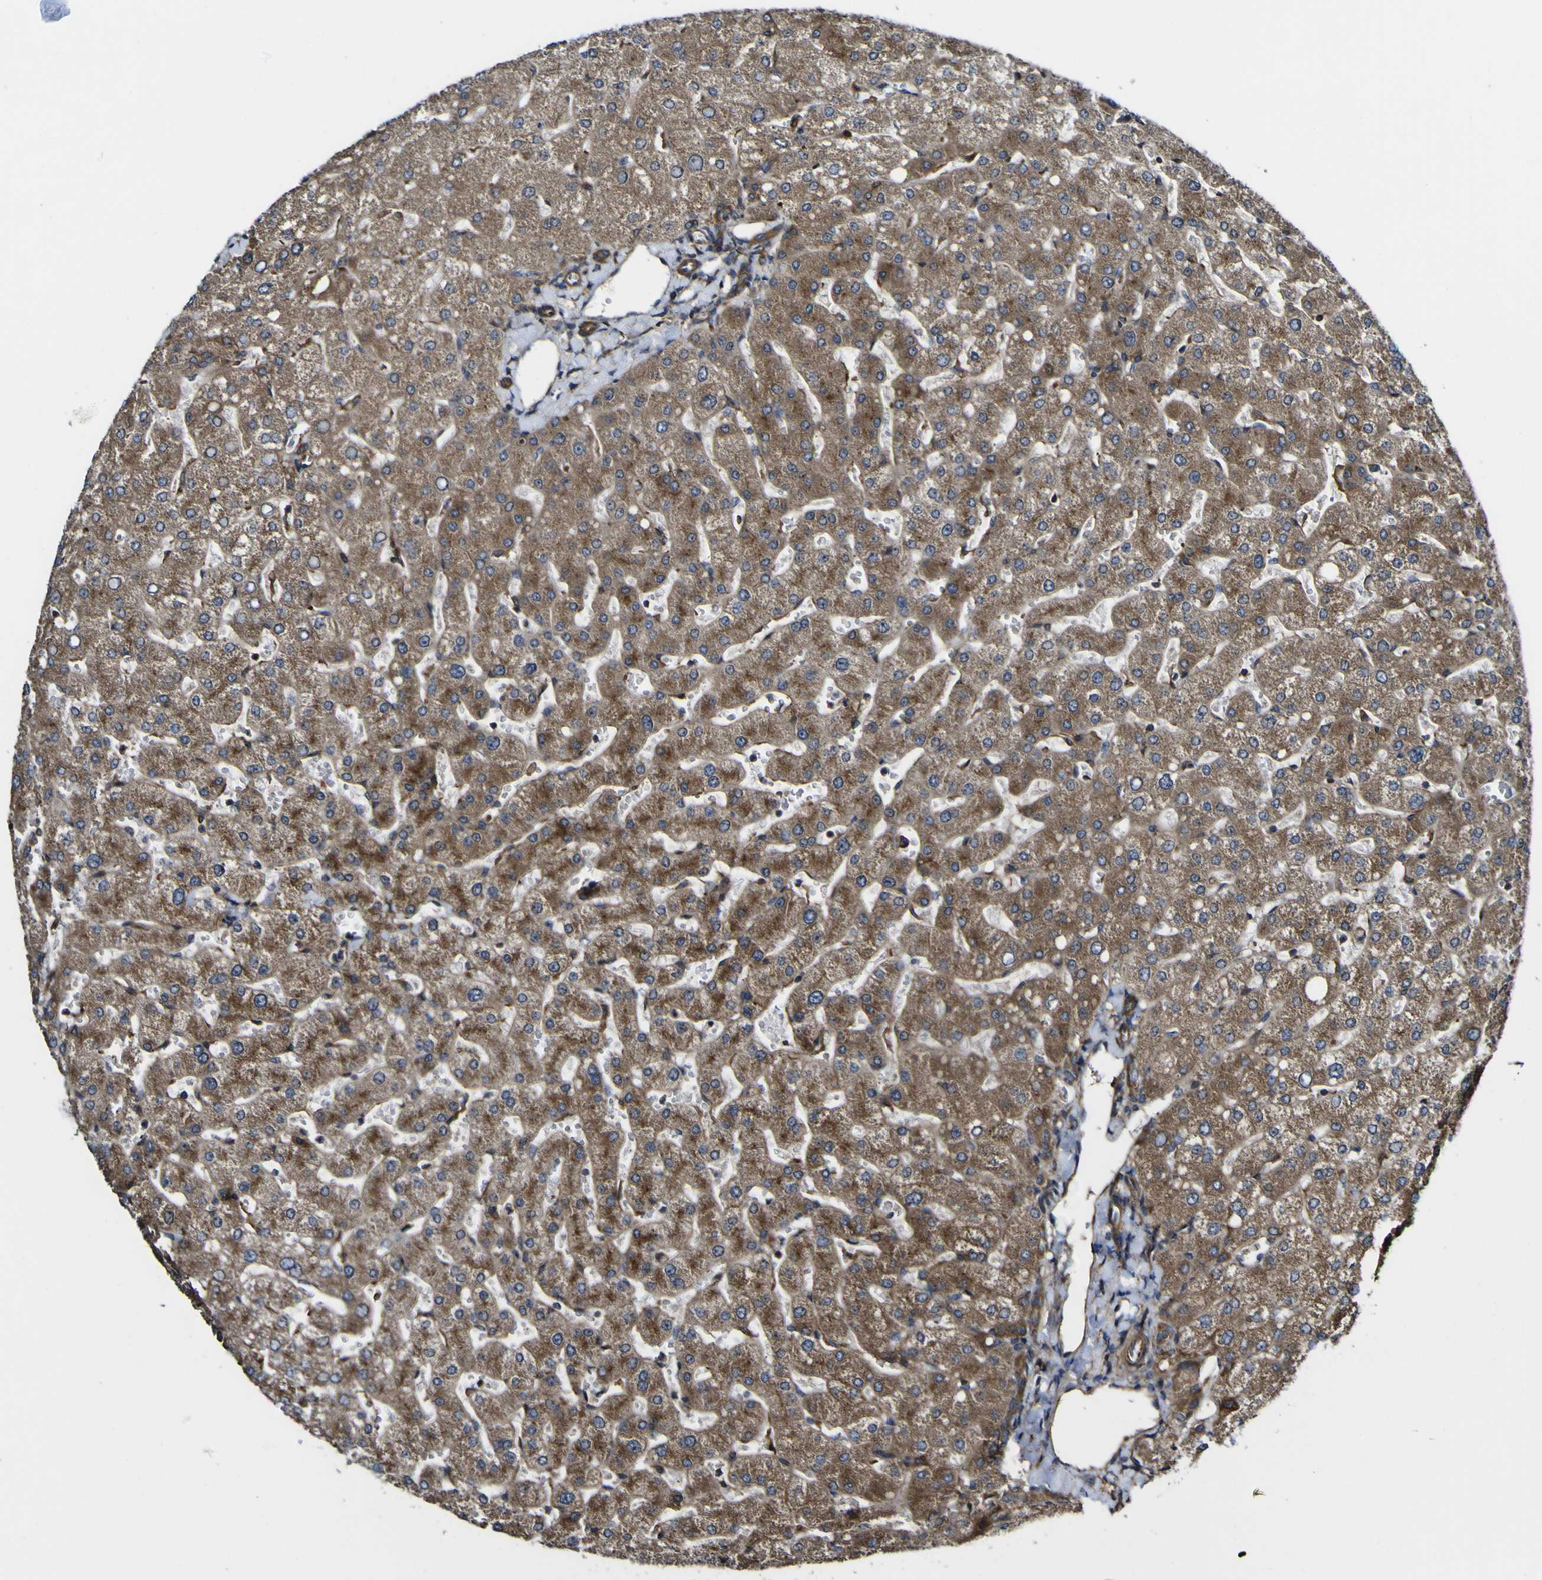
{"staining": {"intensity": "strong", "quantity": ">75%", "location": "cytoplasmic/membranous"}, "tissue": "liver", "cell_type": "Cholangiocytes", "image_type": "normal", "snomed": [{"axis": "morphology", "description": "Normal tissue, NOS"}, {"axis": "topography", "description": "Liver"}], "caption": "Benign liver reveals strong cytoplasmic/membranous positivity in about >75% of cholangiocytes The protein of interest is stained brown, and the nuclei are stained in blue (DAB IHC with brightfield microscopy, high magnification)..", "gene": "NAALADL2", "patient": {"sex": "male", "age": 55}}